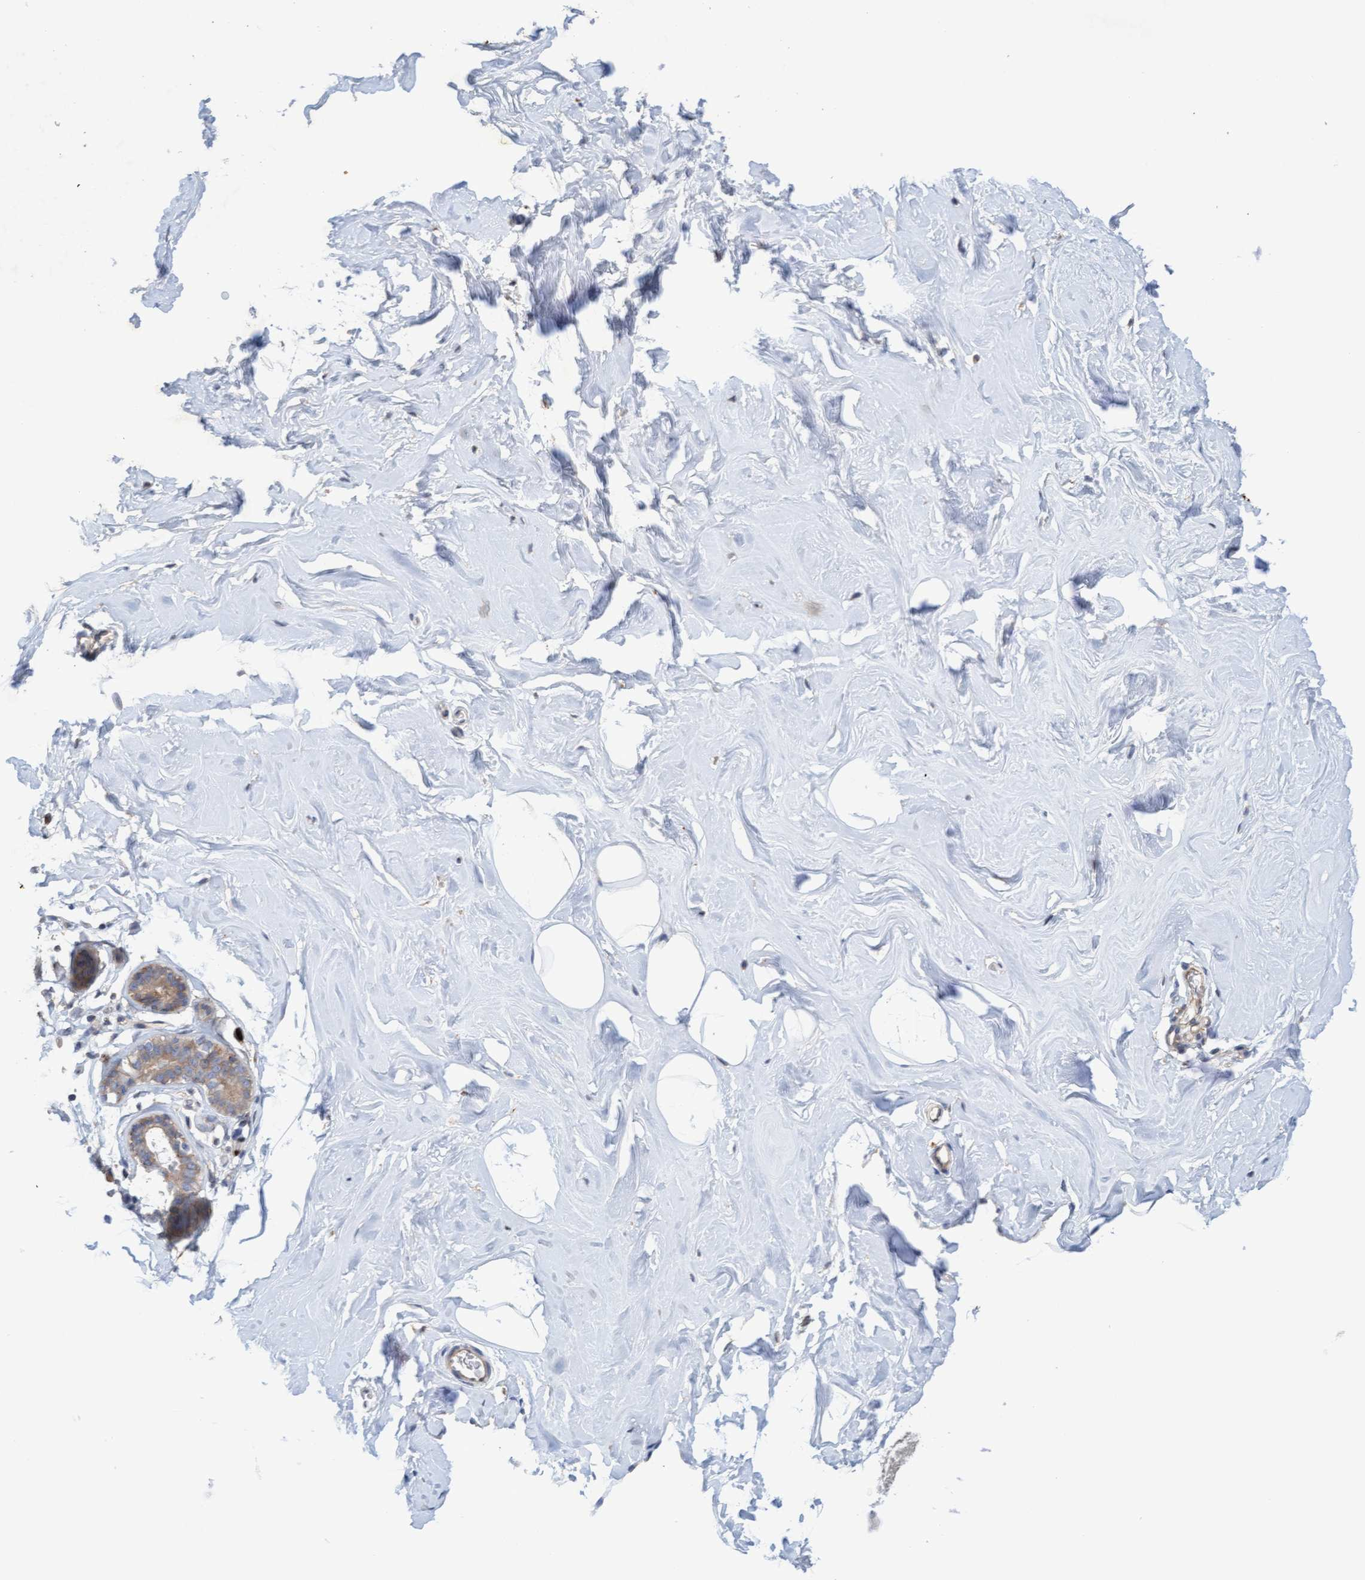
{"staining": {"intensity": "weak", "quantity": "25%-75%", "location": "cytoplasmic/membranous"}, "tissue": "adipose tissue", "cell_type": "Adipocytes", "image_type": "normal", "snomed": [{"axis": "morphology", "description": "Normal tissue, NOS"}, {"axis": "morphology", "description": "Fibrosis, NOS"}, {"axis": "topography", "description": "Breast"}, {"axis": "topography", "description": "Adipose tissue"}], "caption": "DAB immunohistochemical staining of normal human adipose tissue exhibits weak cytoplasmic/membranous protein positivity in approximately 25%-75% of adipocytes.", "gene": "MMP8", "patient": {"sex": "female", "age": 39}}